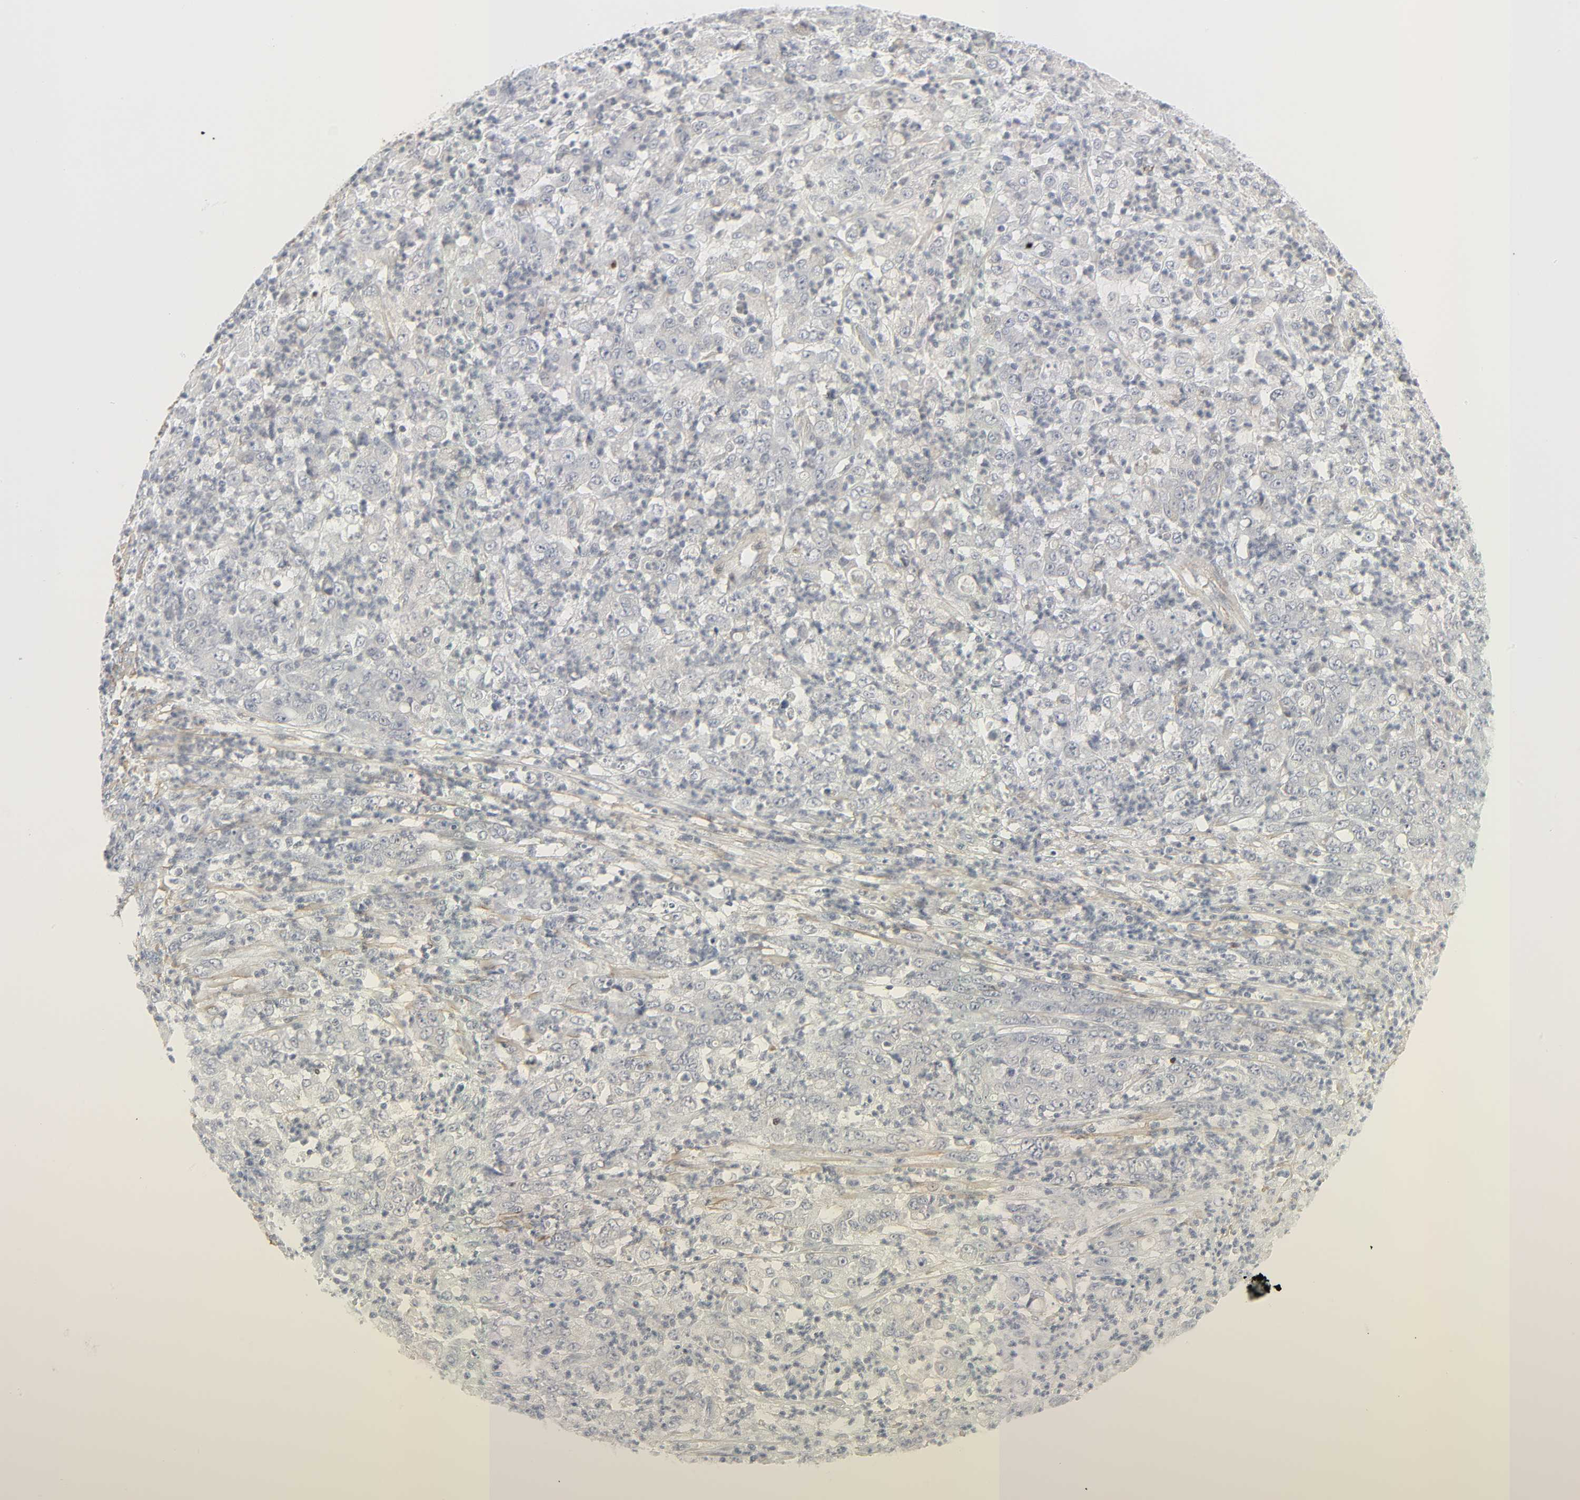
{"staining": {"intensity": "negative", "quantity": "none", "location": "none"}, "tissue": "stomach cancer", "cell_type": "Tumor cells", "image_type": "cancer", "snomed": [{"axis": "morphology", "description": "Adenocarcinoma, NOS"}, {"axis": "topography", "description": "Stomach, lower"}], "caption": "DAB immunohistochemical staining of human adenocarcinoma (stomach) shows no significant staining in tumor cells.", "gene": "ZBTB16", "patient": {"sex": "female", "age": 71}}